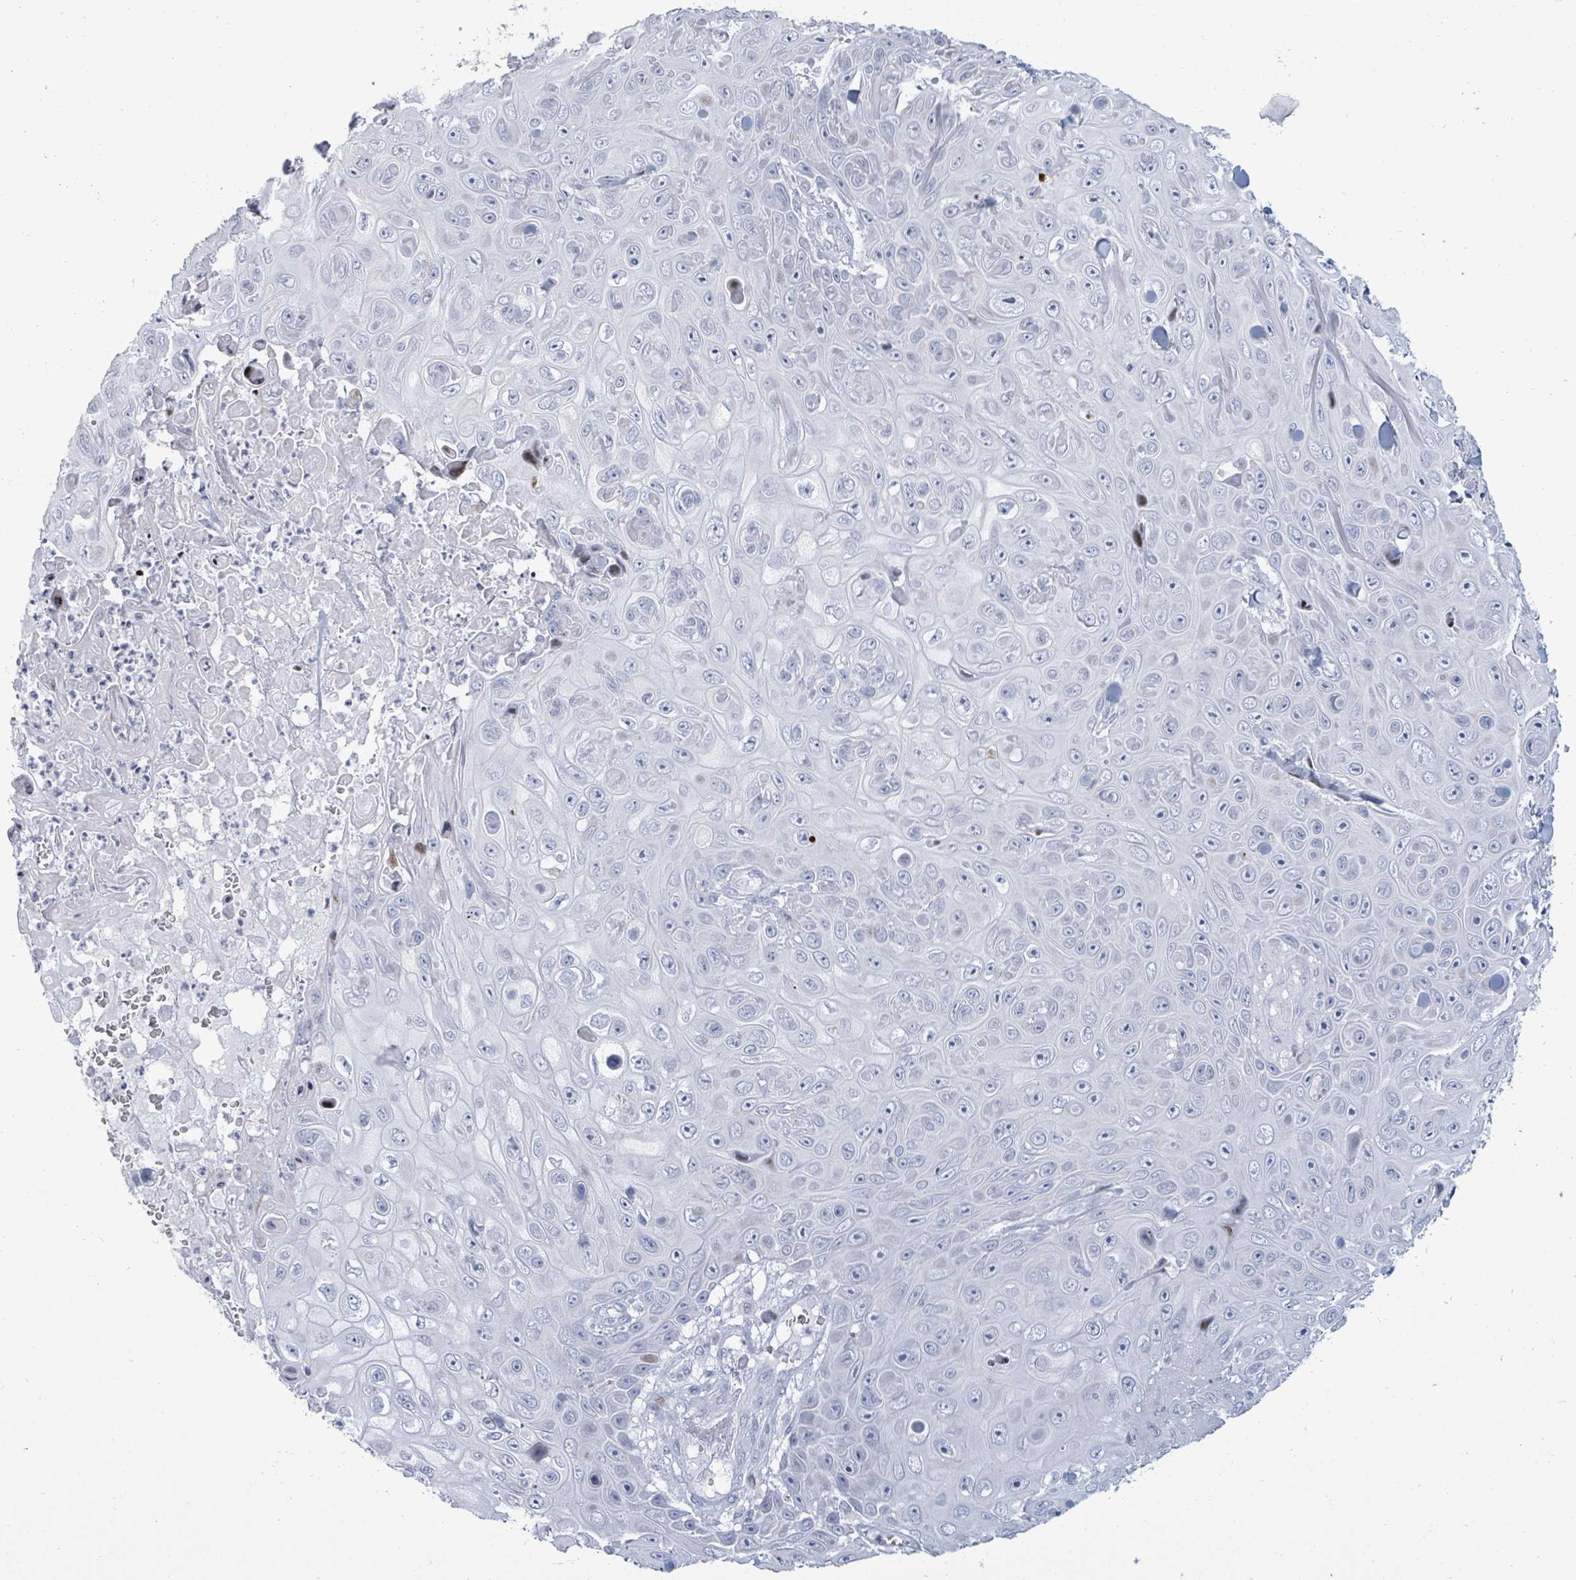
{"staining": {"intensity": "negative", "quantity": "none", "location": "none"}, "tissue": "skin cancer", "cell_type": "Tumor cells", "image_type": "cancer", "snomed": [{"axis": "morphology", "description": "Squamous cell carcinoma, NOS"}, {"axis": "topography", "description": "Skin"}], "caption": "This is an immunohistochemistry (IHC) micrograph of human squamous cell carcinoma (skin). There is no staining in tumor cells.", "gene": "MALL", "patient": {"sex": "male", "age": 82}}